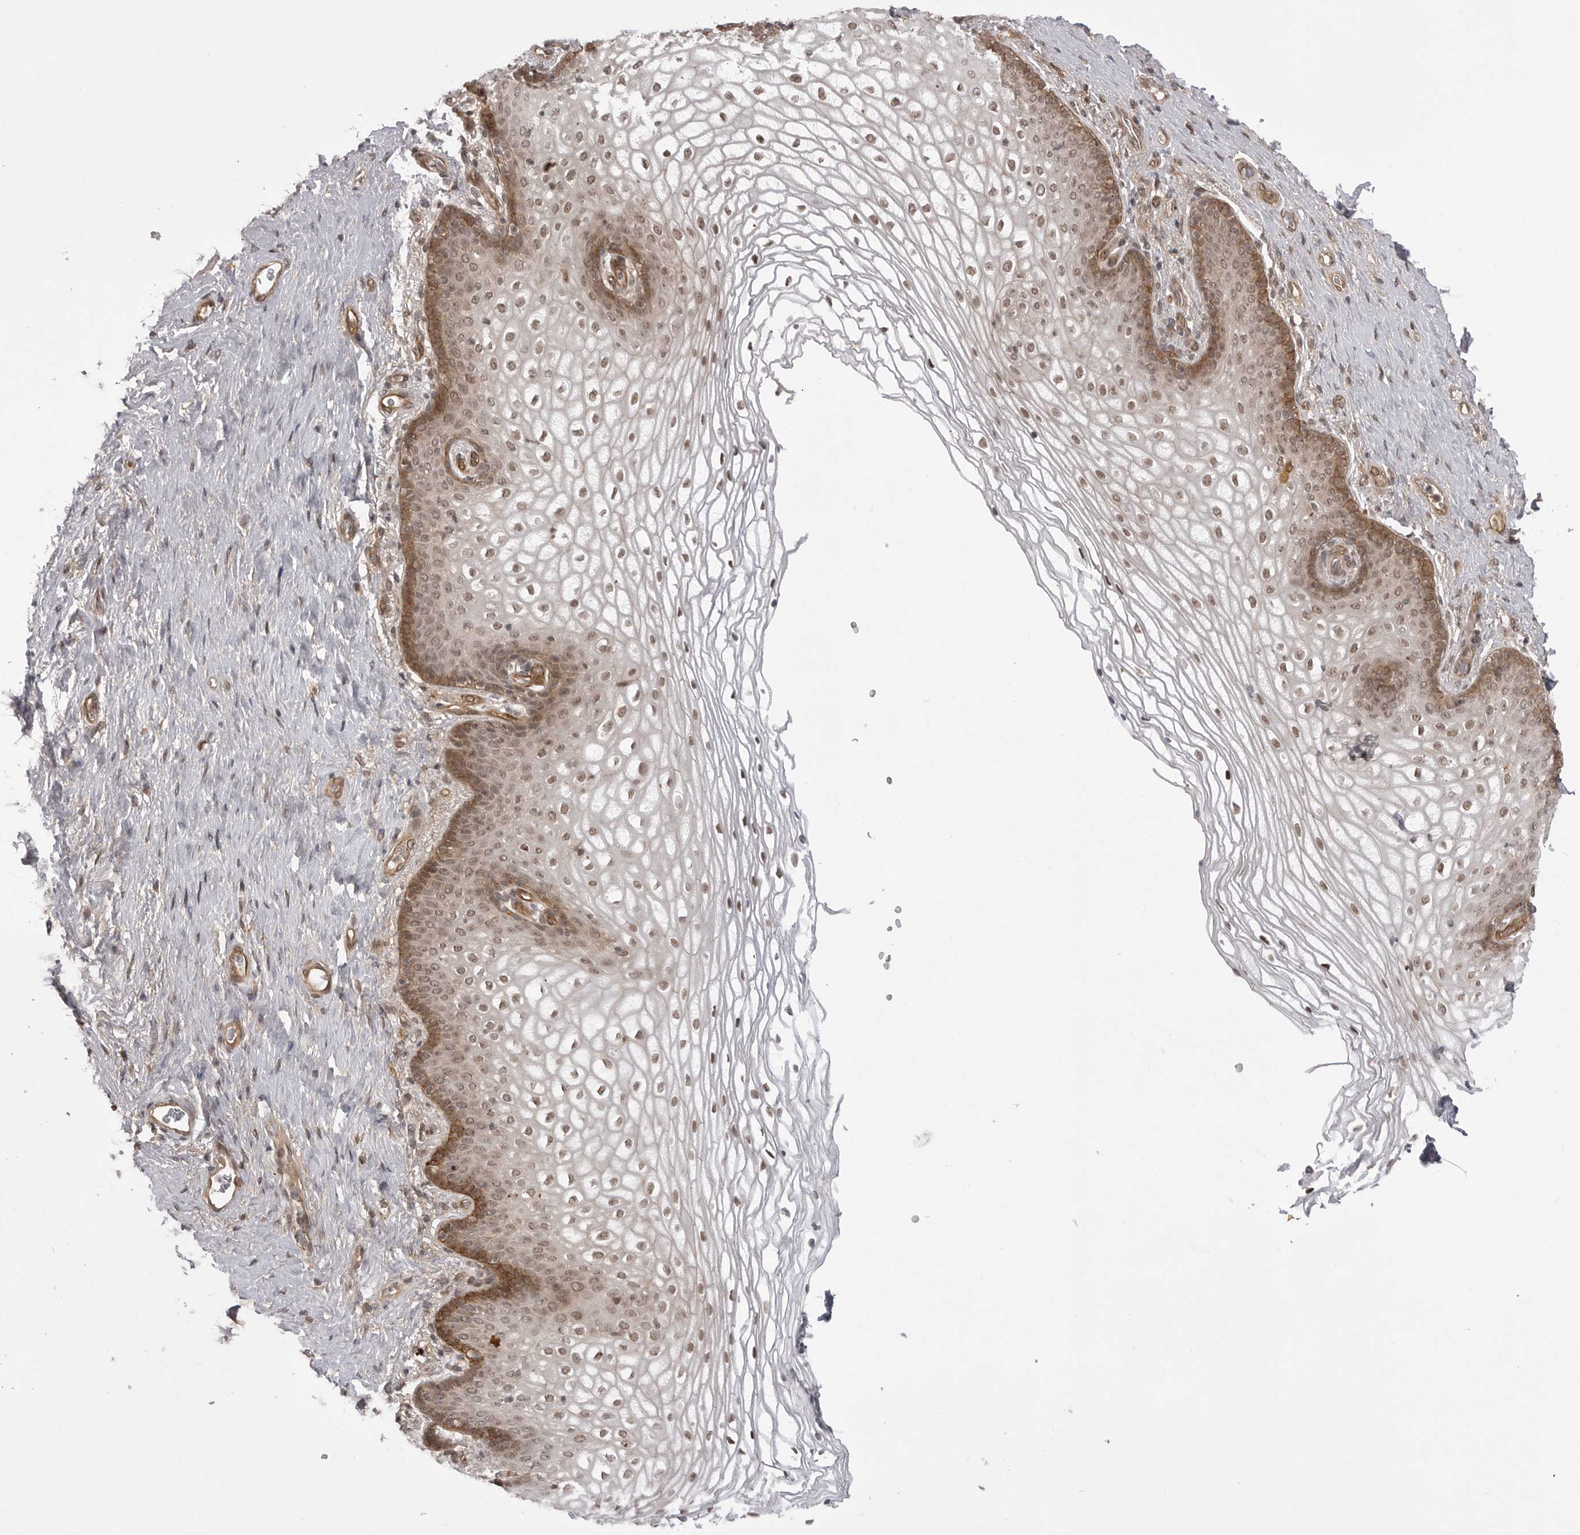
{"staining": {"intensity": "moderate", "quantity": ">75%", "location": "cytoplasmic/membranous,nuclear"}, "tissue": "vagina", "cell_type": "Squamous epithelial cells", "image_type": "normal", "snomed": [{"axis": "morphology", "description": "Normal tissue, NOS"}, {"axis": "topography", "description": "Vagina"}], "caption": "Protein staining of benign vagina shows moderate cytoplasmic/membranous,nuclear staining in about >75% of squamous epithelial cells.", "gene": "SORBS1", "patient": {"sex": "female", "age": 60}}